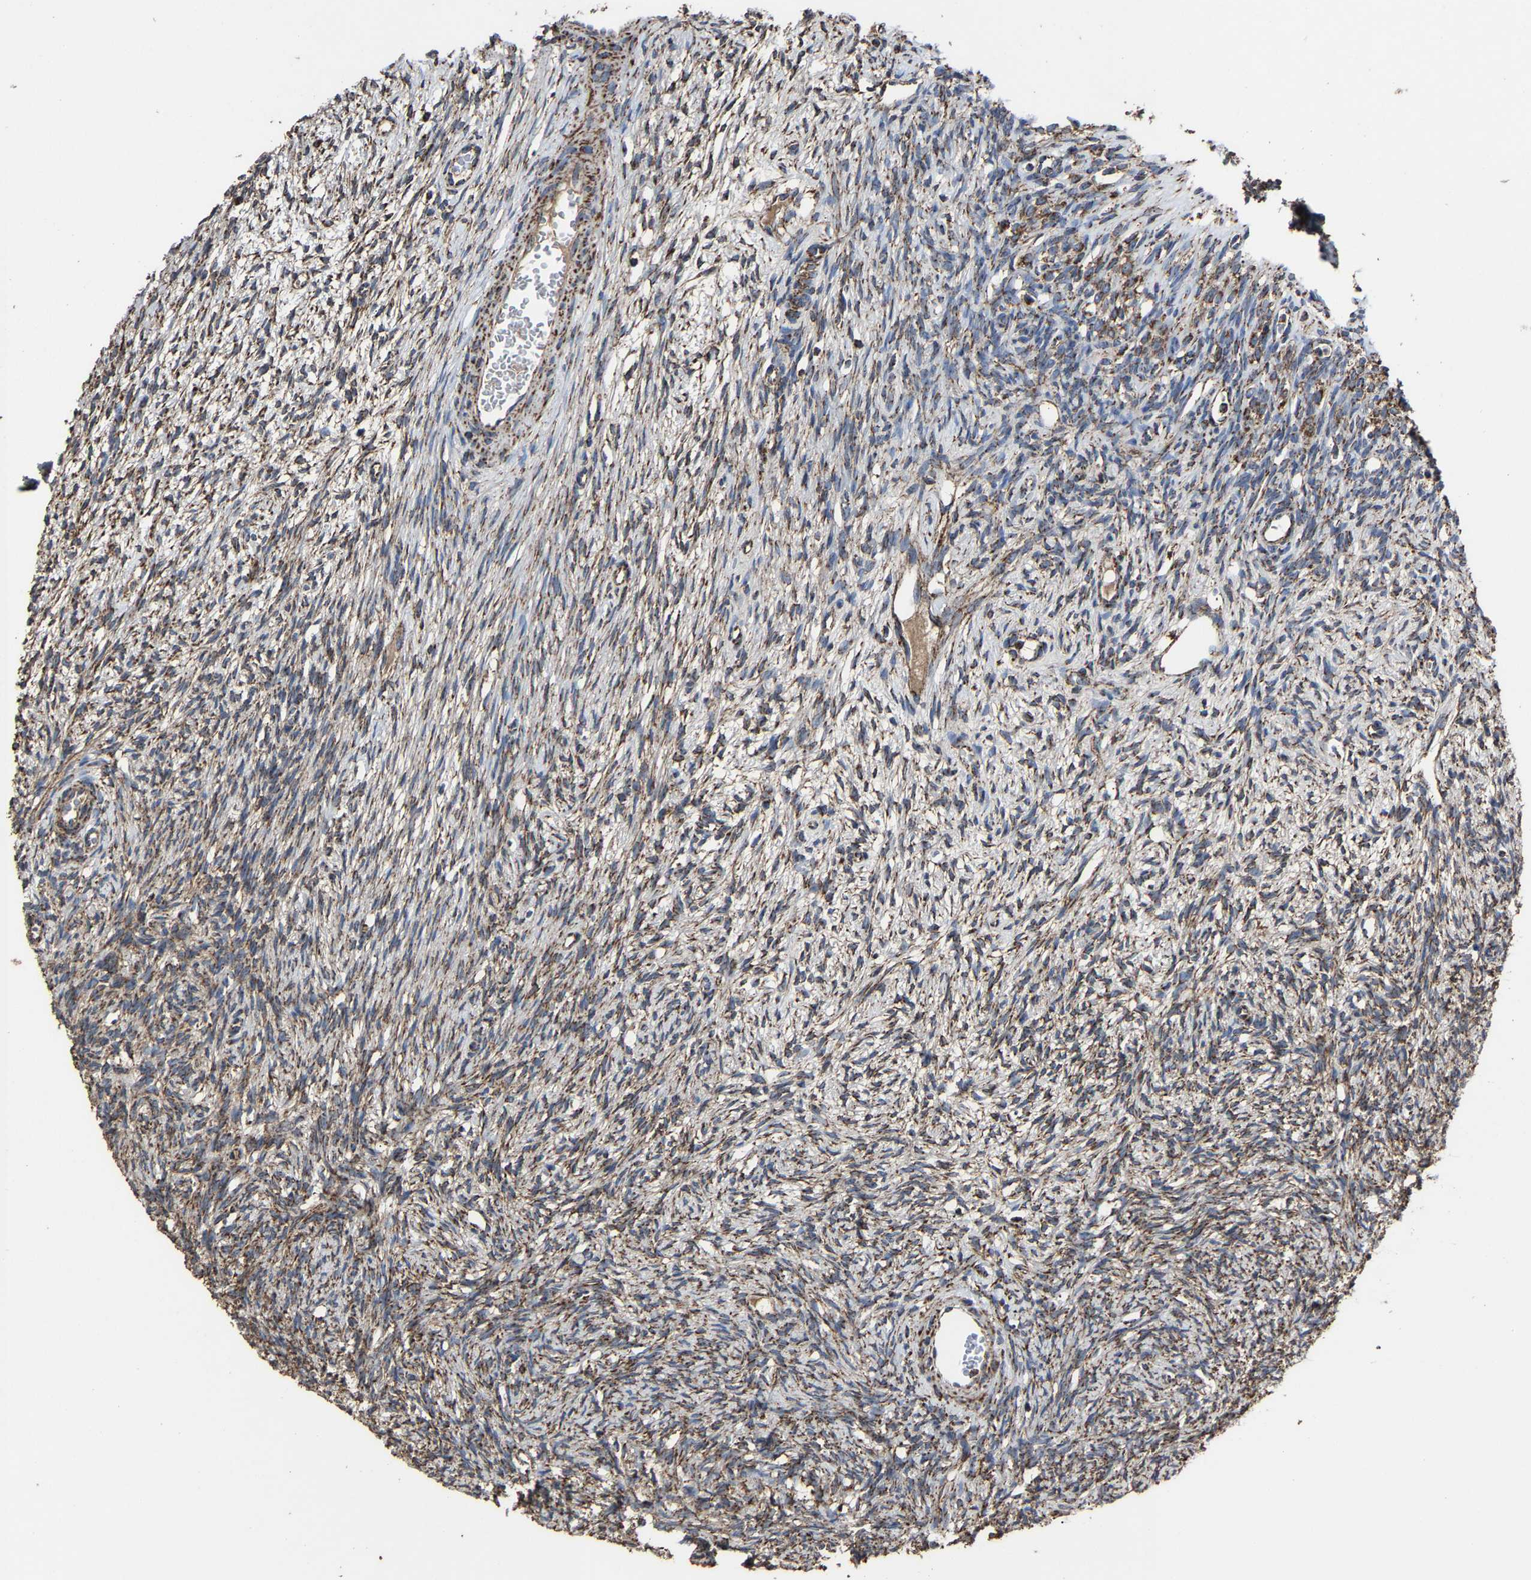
{"staining": {"intensity": "moderate", "quantity": ">75%", "location": "cytoplasmic/membranous"}, "tissue": "ovary", "cell_type": "Ovarian stroma cells", "image_type": "normal", "snomed": [{"axis": "morphology", "description": "Normal tissue, NOS"}, {"axis": "topography", "description": "Ovary"}], "caption": "Protein analysis of unremarkable ovary displays moderate cytoplasmic/membranous expression in approximately >75% of ovarian stroma cells. (Brightfield microscopy of DAB IHC at high magnification).", "gene": "NDUFV3", "patient": {"sex": "female", "age": 33}}